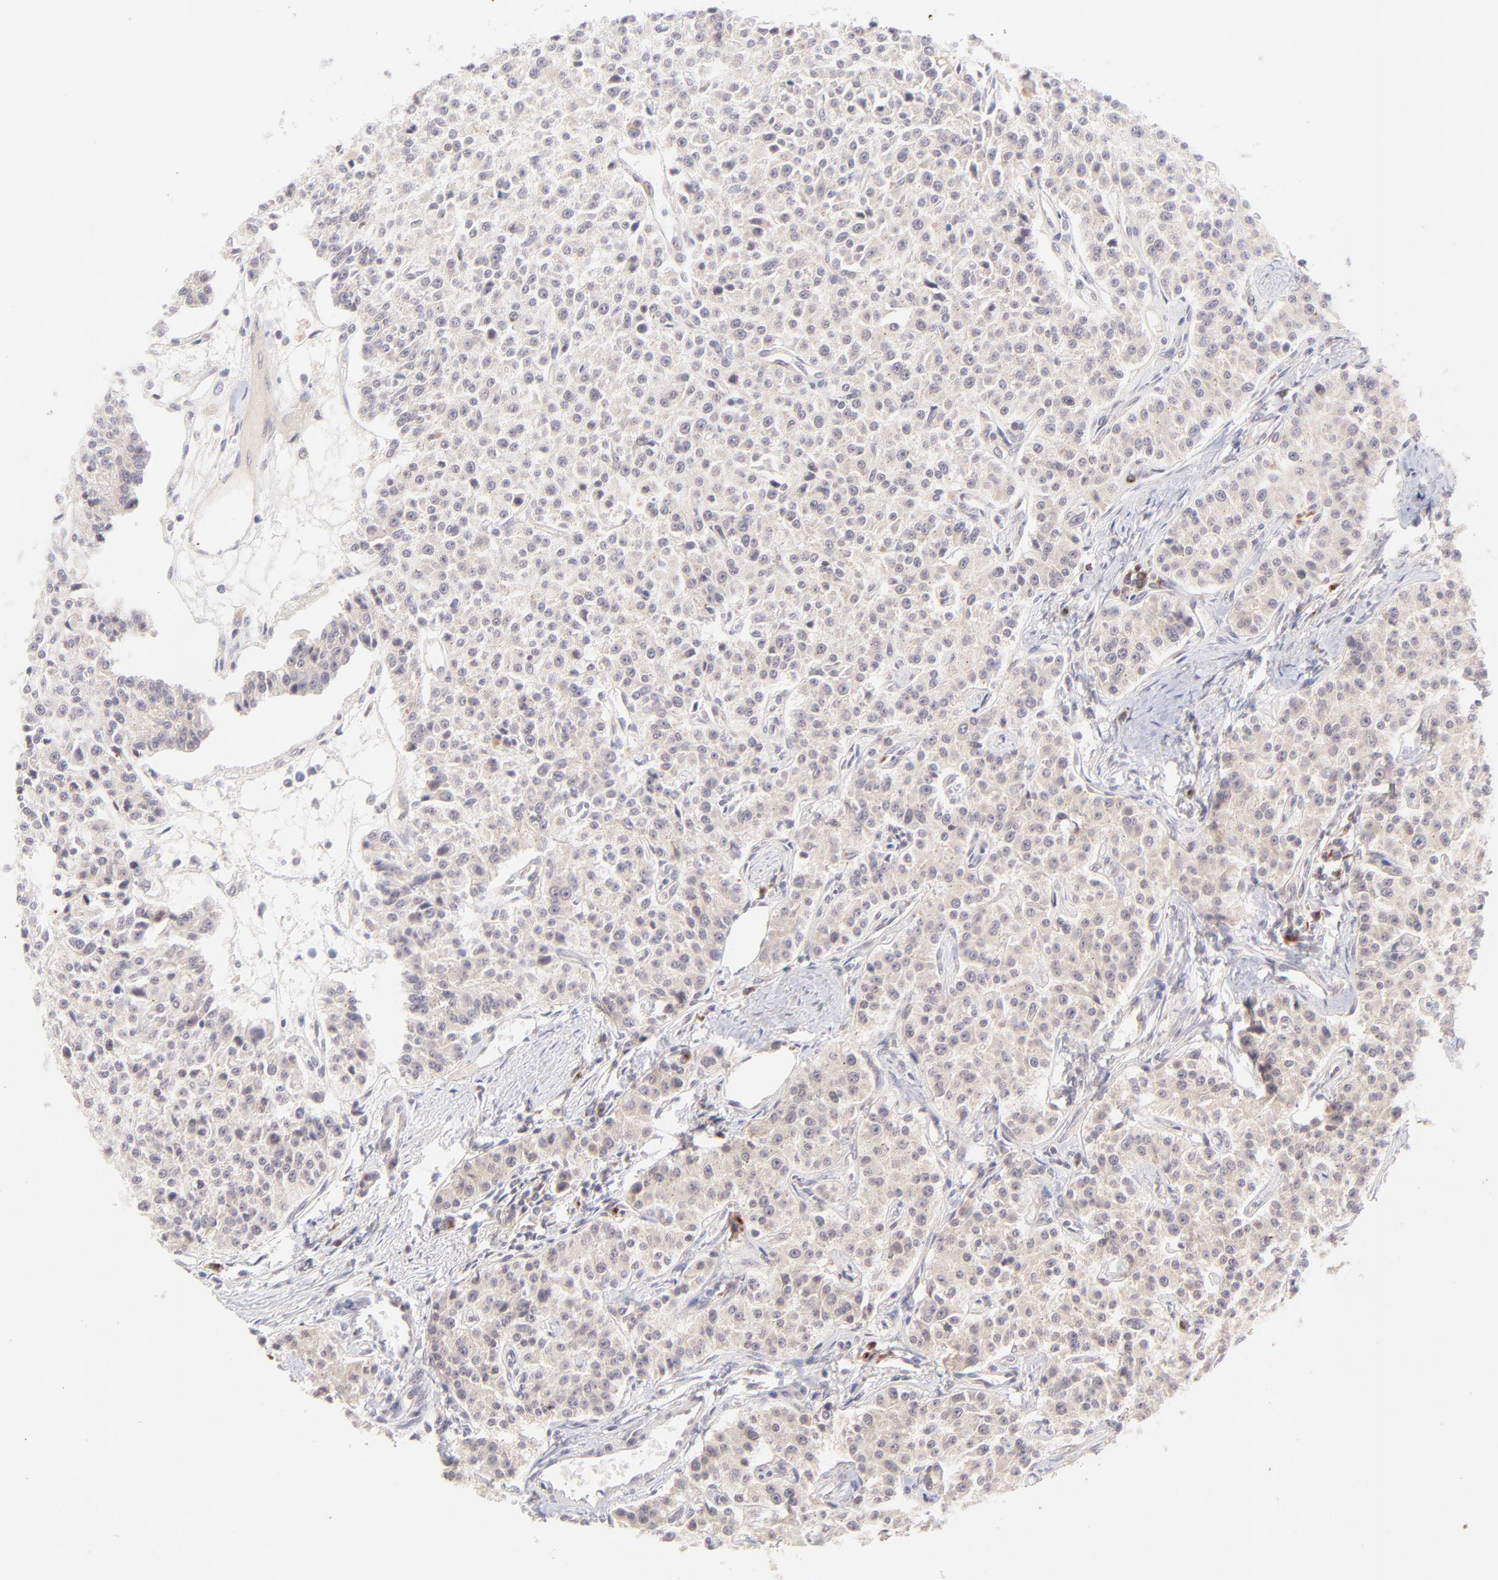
{"staining": {"intensity": "weak", "quantity": ">75%", "location": "cytoplasmic/membranous"}, "tissue": "carcinoid", "cell_type": "Tumor cells", "image_type": "cancer", "snomed": [{"axis": "morphology", "description": "Carcinoid, malignant, NOS"}, {"axis": "topography", "description": "Stomach"}], "caption": "Immunohistochemical staining of human carcinoid demonstrates low levels of weak cytoplasmic/membranous expression in approximately >75% of tumor cells.", "gene": "TNRC6B", "patient": {"sex": "female", "age": 76}}